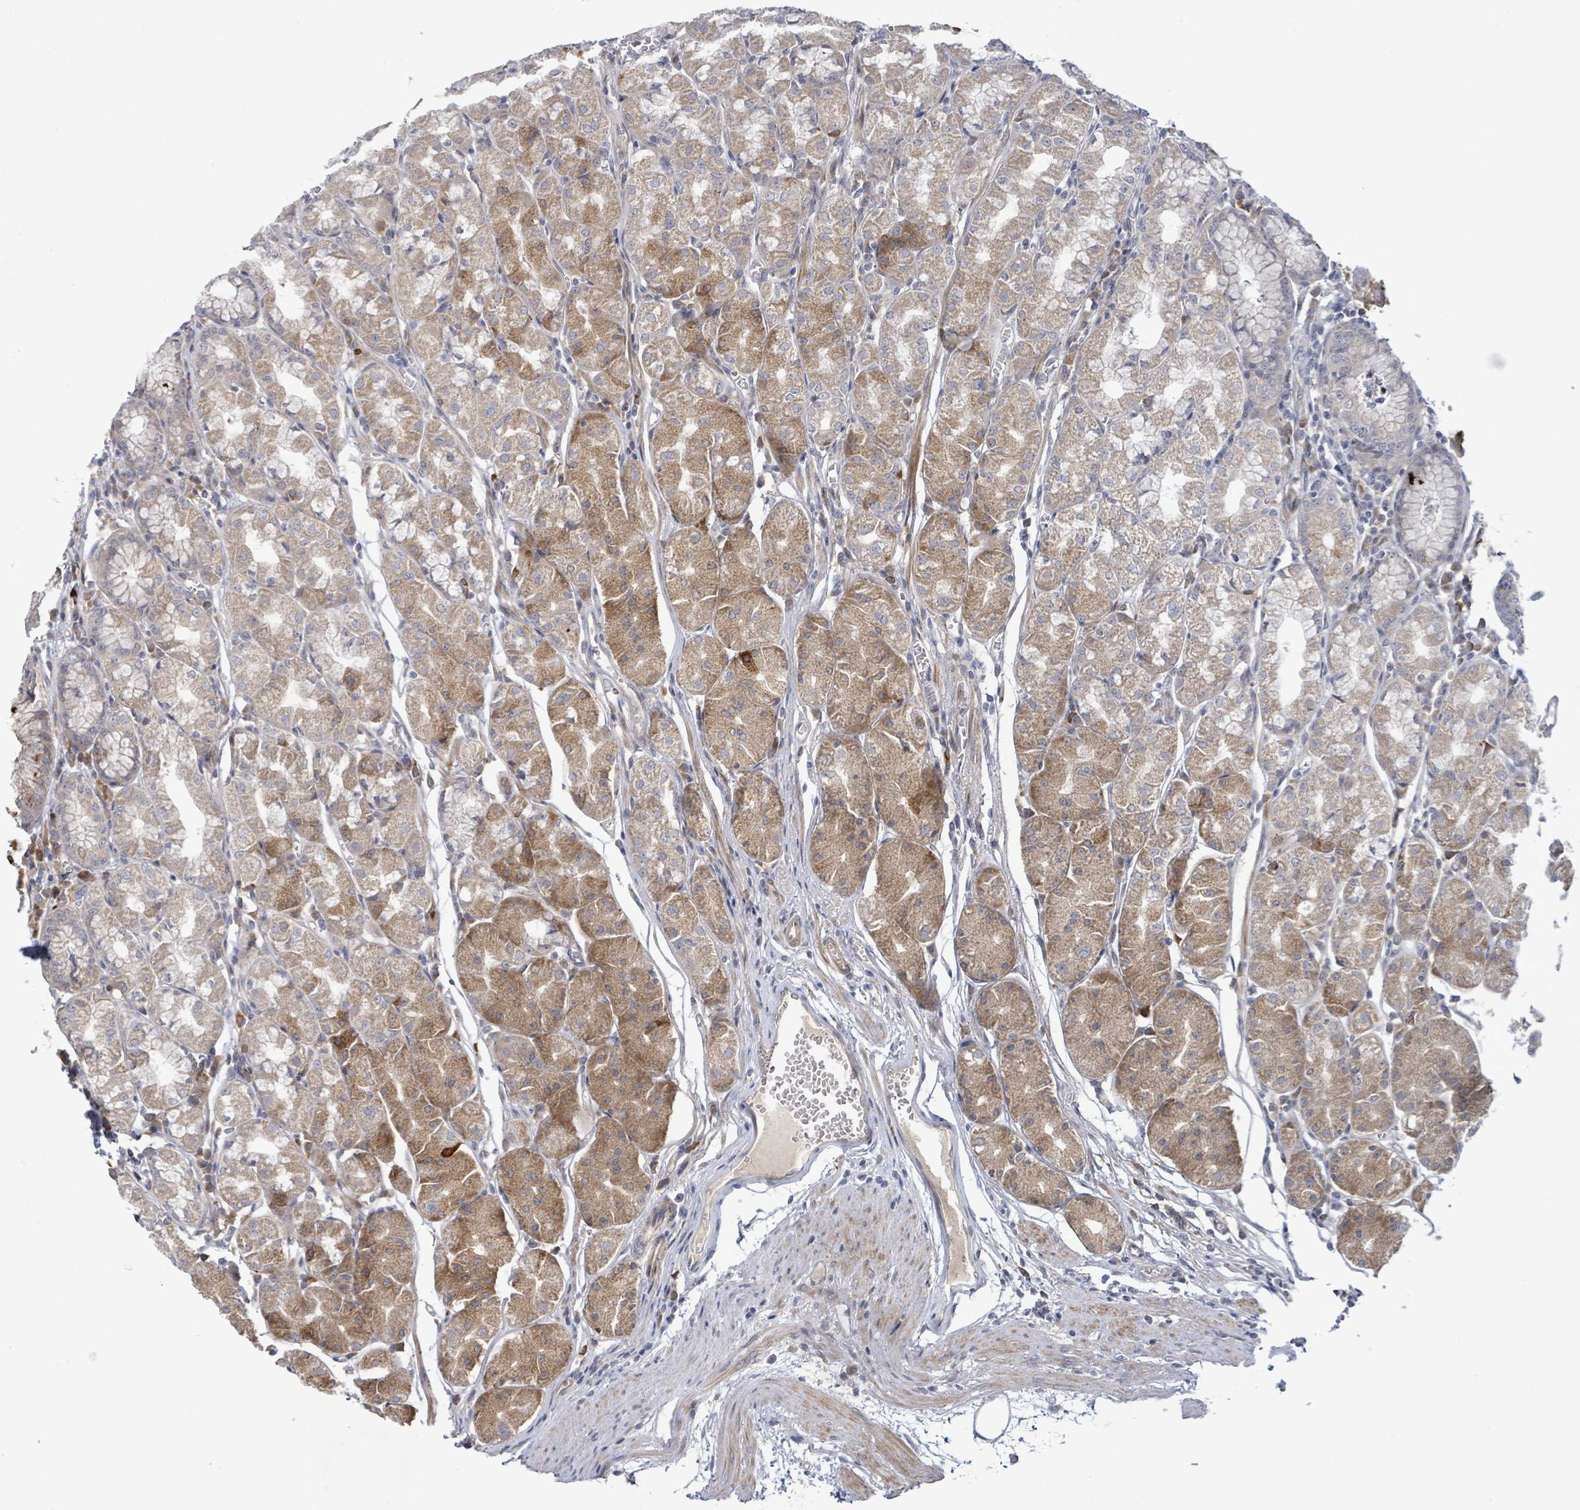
{"staining": {"intensity": "moderate", "quantity": ">75%", "location": "cytoplasmic/membranous"}, "tissue": "stomach", "cell_type": "Glandular cells", "image_type": "normal", "snomed": [{"axis": "morphology", "description": "Normal tissue, NOS"}, {"axis": "topography", "description": "Stomach"}], "caption": "DAB (3,3'-diaminobenzidine) immunohistochemical staining of unremarkable stomach shows moderate cytoplasmic/membranous protein staining in approximately >75% of glandular cells.", "gene": "SLIT3", "patient": {"sex": "male", "age": 55}}